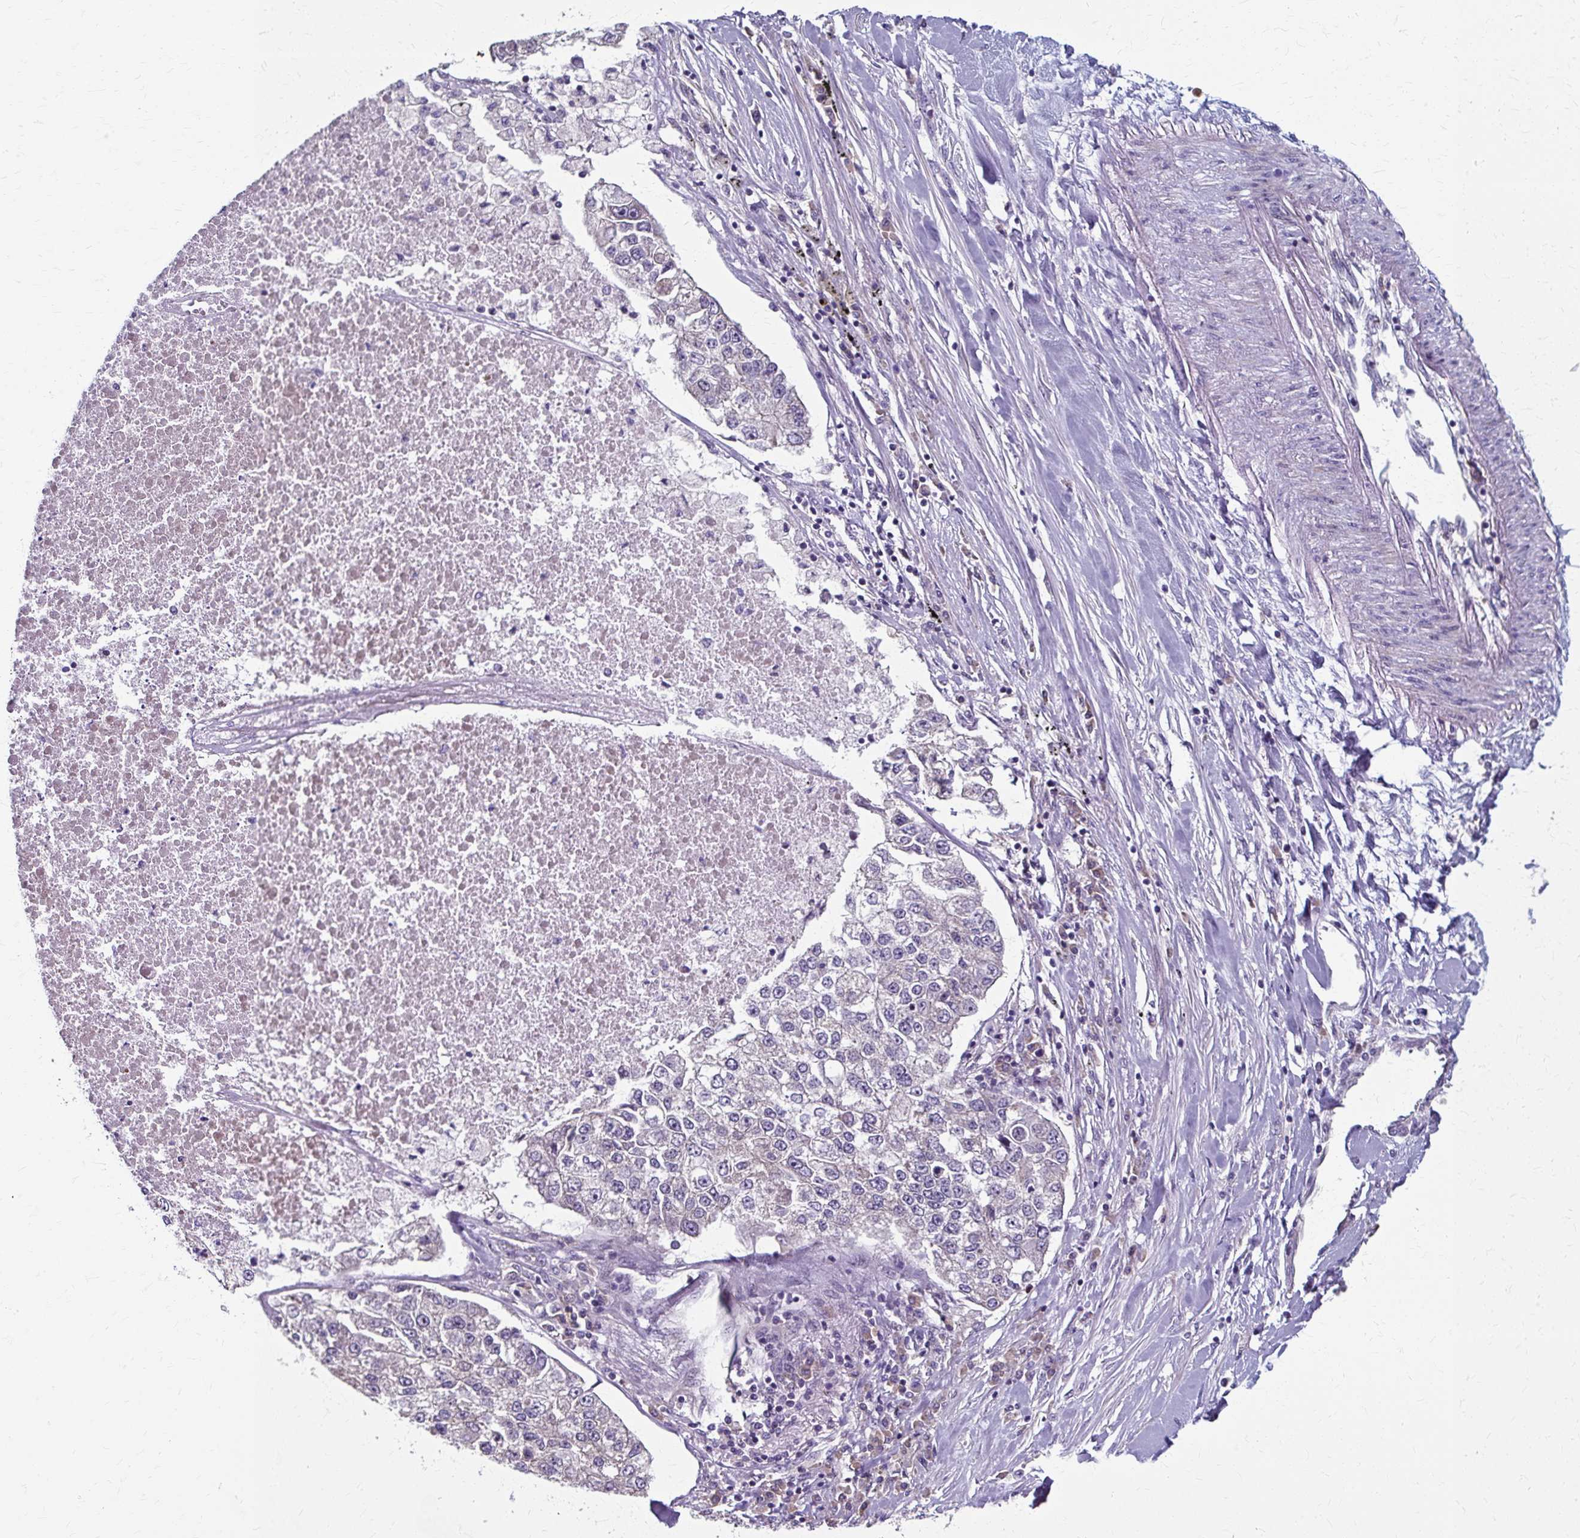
{"staining": {"intensity": "negative", "quantity": "none", "location": "none"}, "tissue": "lung cancer", "cell_type": "Tumor cells", "image_type": "cancer", "snomed": [{"axis": "morphology", "description": "Adenocarcinoma, NOS"}, {"axis": "topography", "description": "Lung"}], "caption": "Lung cancer stained for a protein using IHC demonstrates no staining tumor cells.", "gene": "ZNF555", "patient": {"sex": "male", "age": 49}}